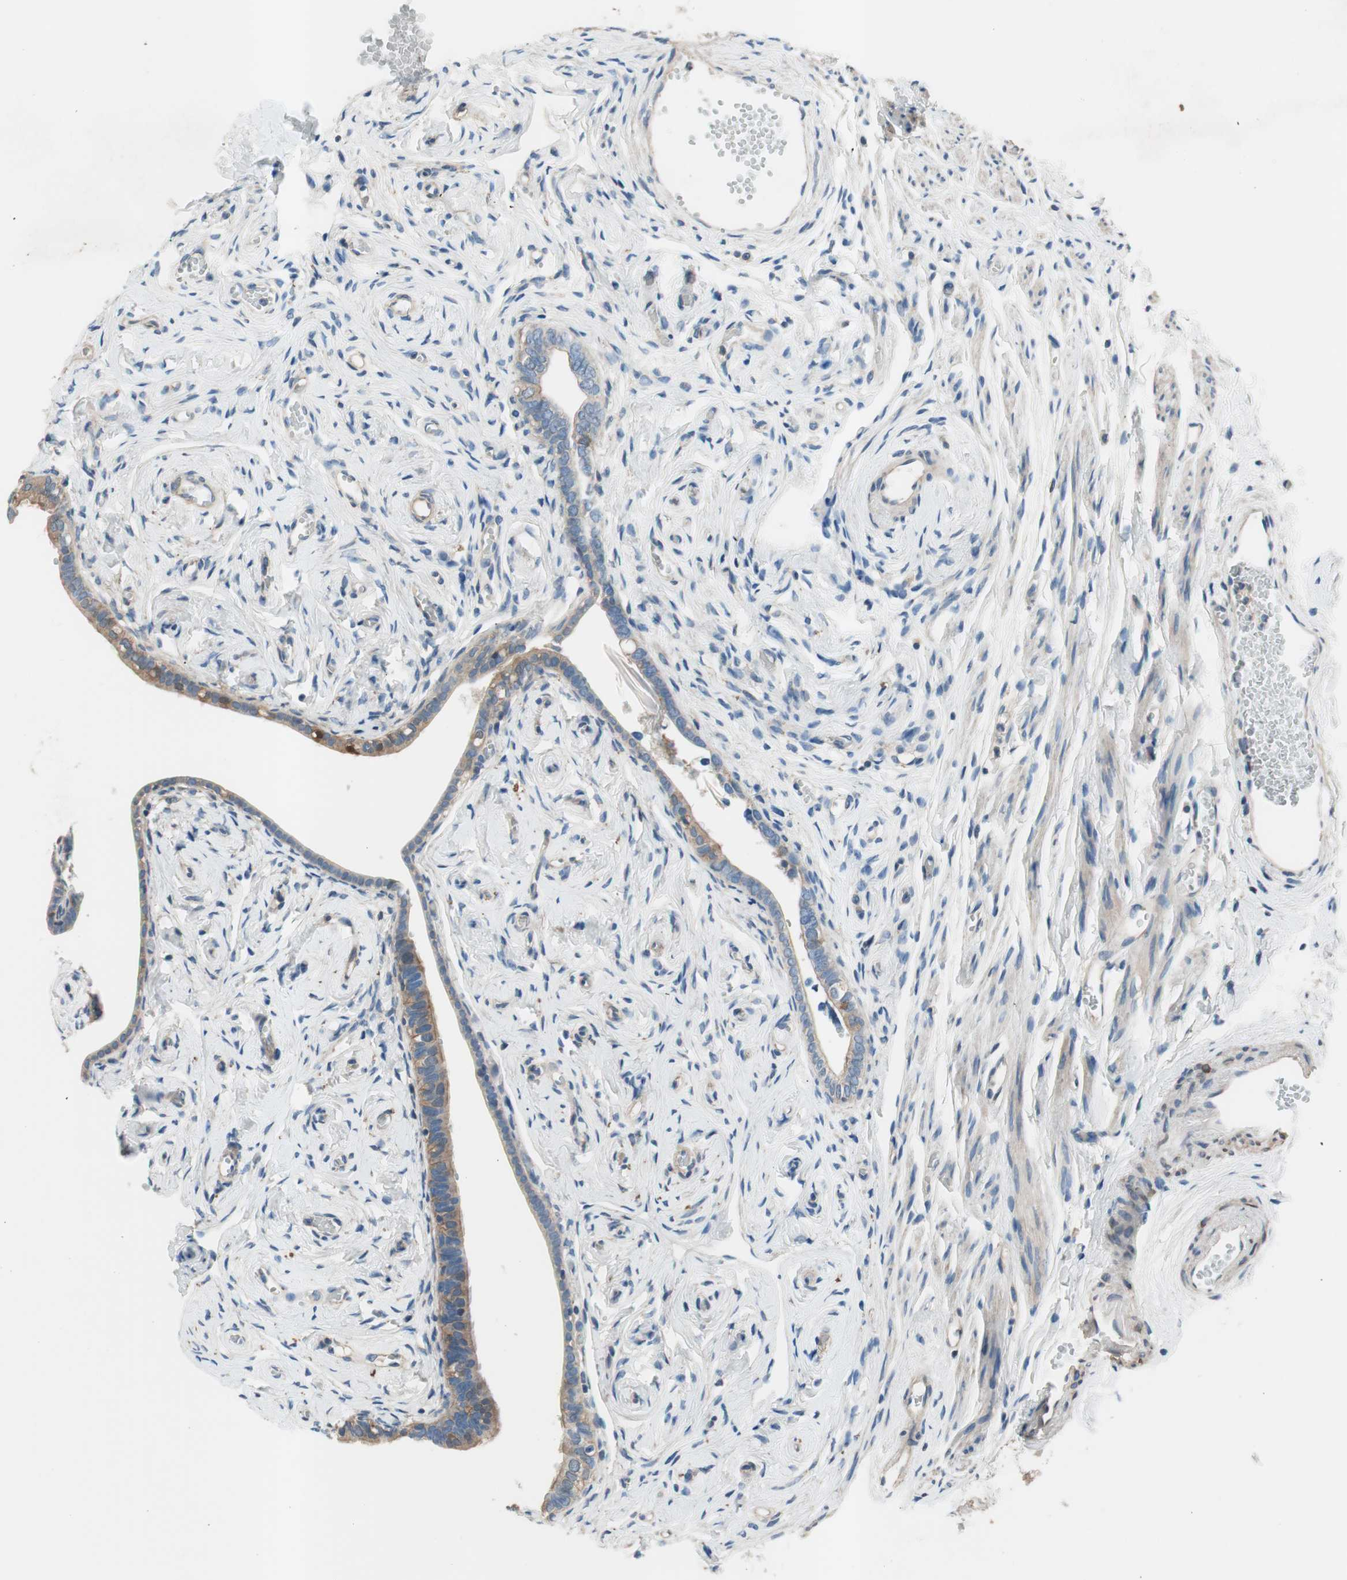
{"staining": {"intensity": "moderate", "quantity": "25%-75%", "location": "cytoplasmic/membranous"}, "tissue": "fallopian tube", "cell_type": "Glandular cells", "image_type": "normal", "snomed": [{"axis": "morphology", "description": "Normal tissue, NOS"}, {"axis": "topography", "description": "Fallopian tube"}], "caption": "Immunohistochemistry (DAB (3,3'-diaminobenzidine)) staining of unremarkable human fallopian tube displays moderate cytoplasmic/membranous protein staining in approximately 25%-75% of glandular cells. (DAB (3,3'-diaminobenzidine) IHC with brightfield microscopy, high magnification).", "gene": "CALML3", "patient": {"sex": "female", "age": 71}}